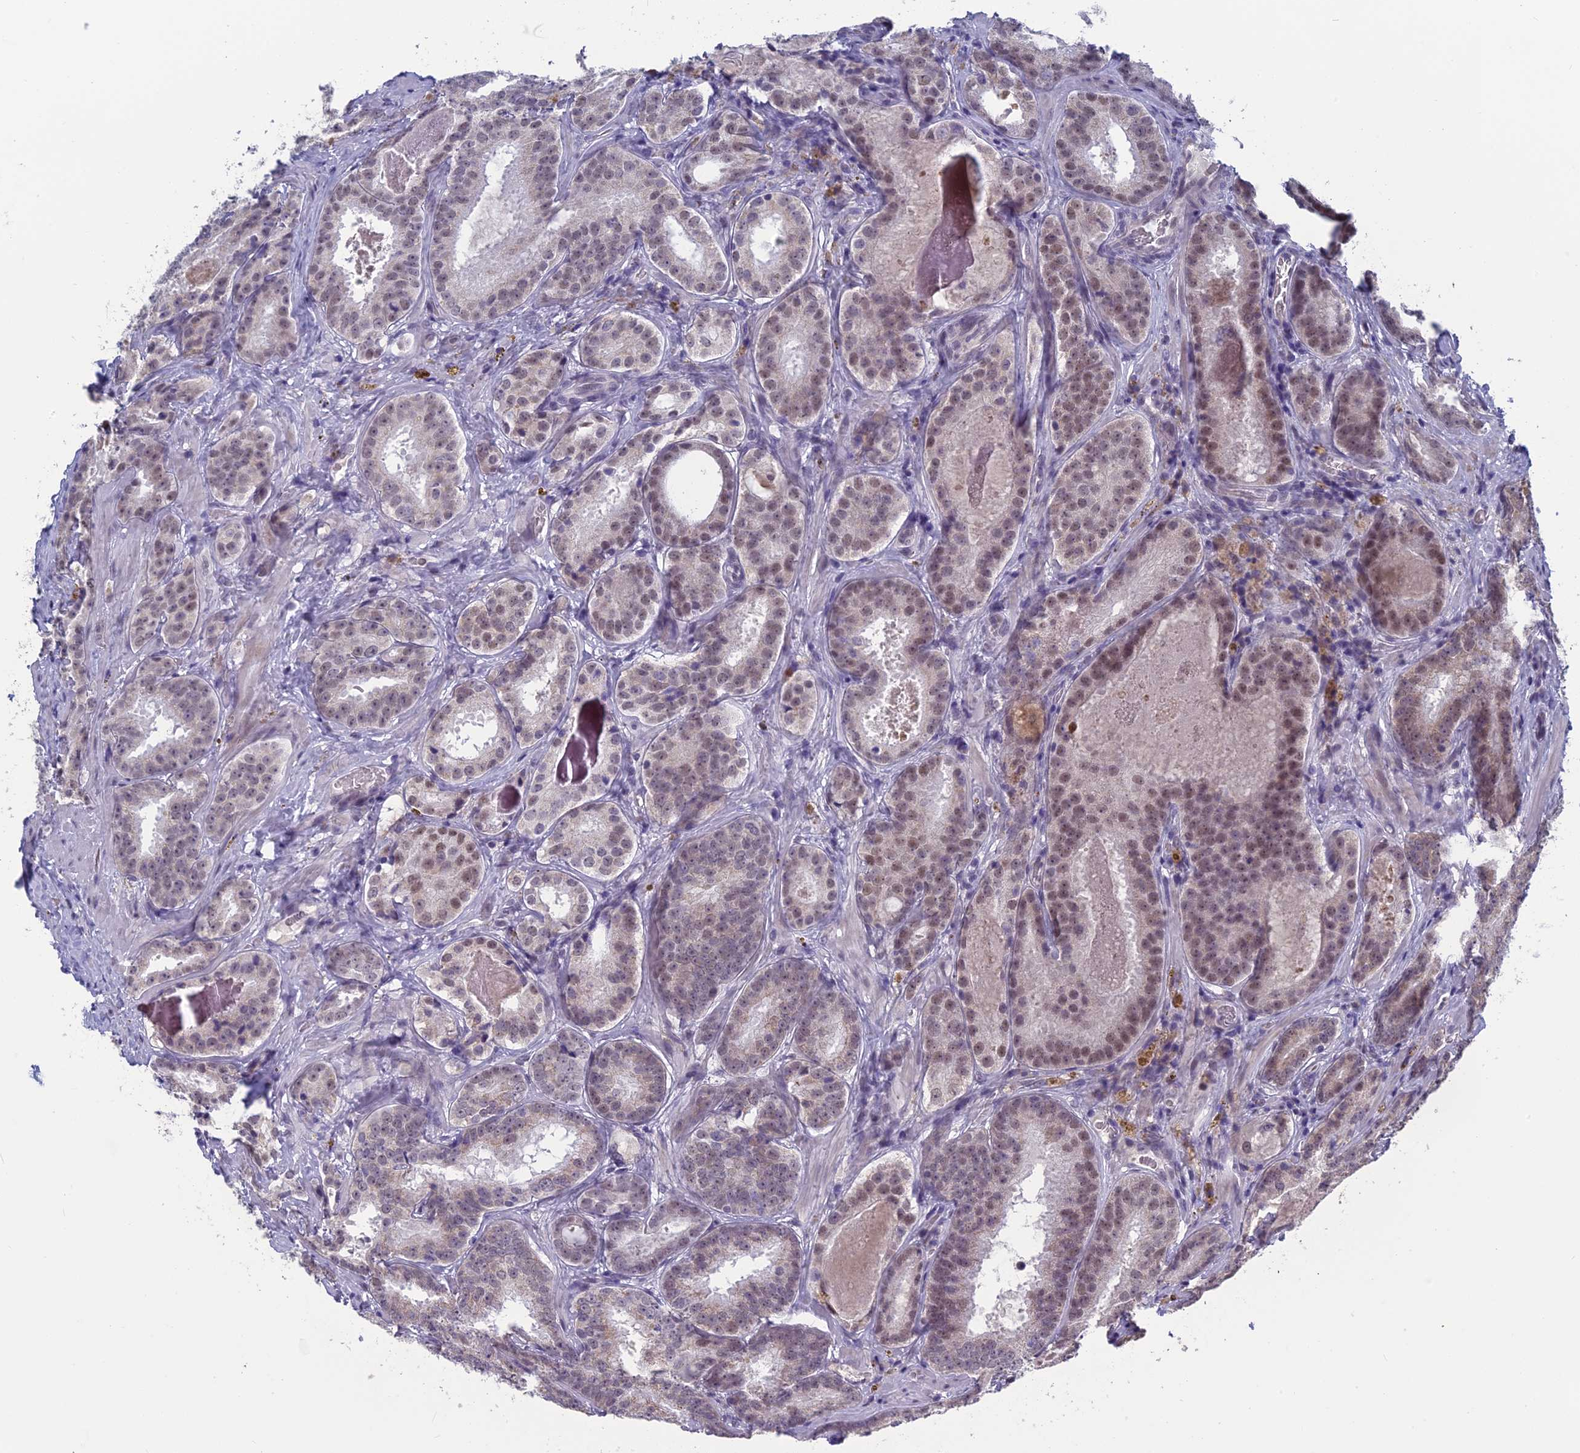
{"staining": {"intensity": "weak", "quantity": ">75%", "location": "nuclear"}, "tissue": "prostate cancer", "cell_type": "Tumor cells", "image_type": "cancer", "snomed": [{"axis": "morphology", "description": "Adenocarcinoma, High grade"}, {"axis": "topography", "description": "Prostate"}], "caption": "A brown stain highlights weak nuclear expression of a protein in human prostate cancer tumor cells.", "gene": "MT-CO3", "patient": {"sex": "male", "age": 57}}